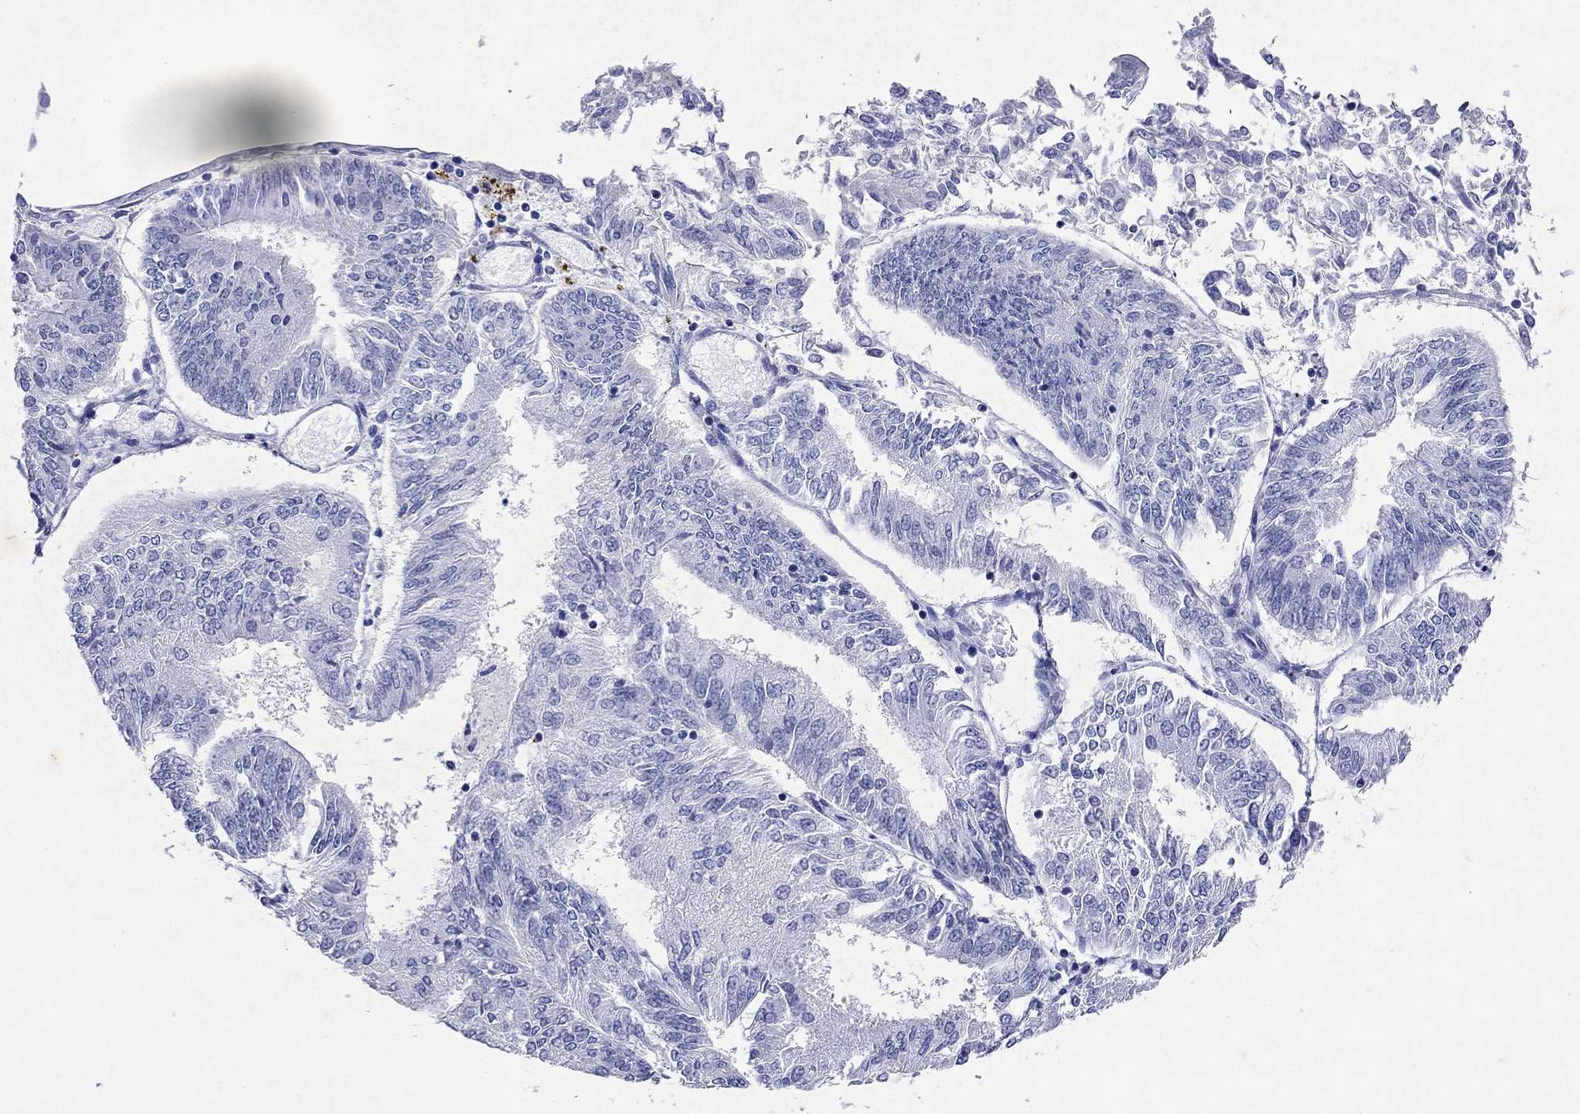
{"staining": {"intensity": "negative", "quantity": "none", "location": "none"}, "tissue": "endometrial cancer", "cell_type": "Tumor cells", "image_type": "cancer", "snomed": [{"axis": "morphology", "description": "Adenocarcinoma, NOS"}, {"axis": "topography", "description": "Endometrium"}], "caption": "Tumor cells are negative for brown protein staining in adenocarcinoma (endometrial).", "gene": "ARMC12", "patient": {"sex": "female", "age": 58}}